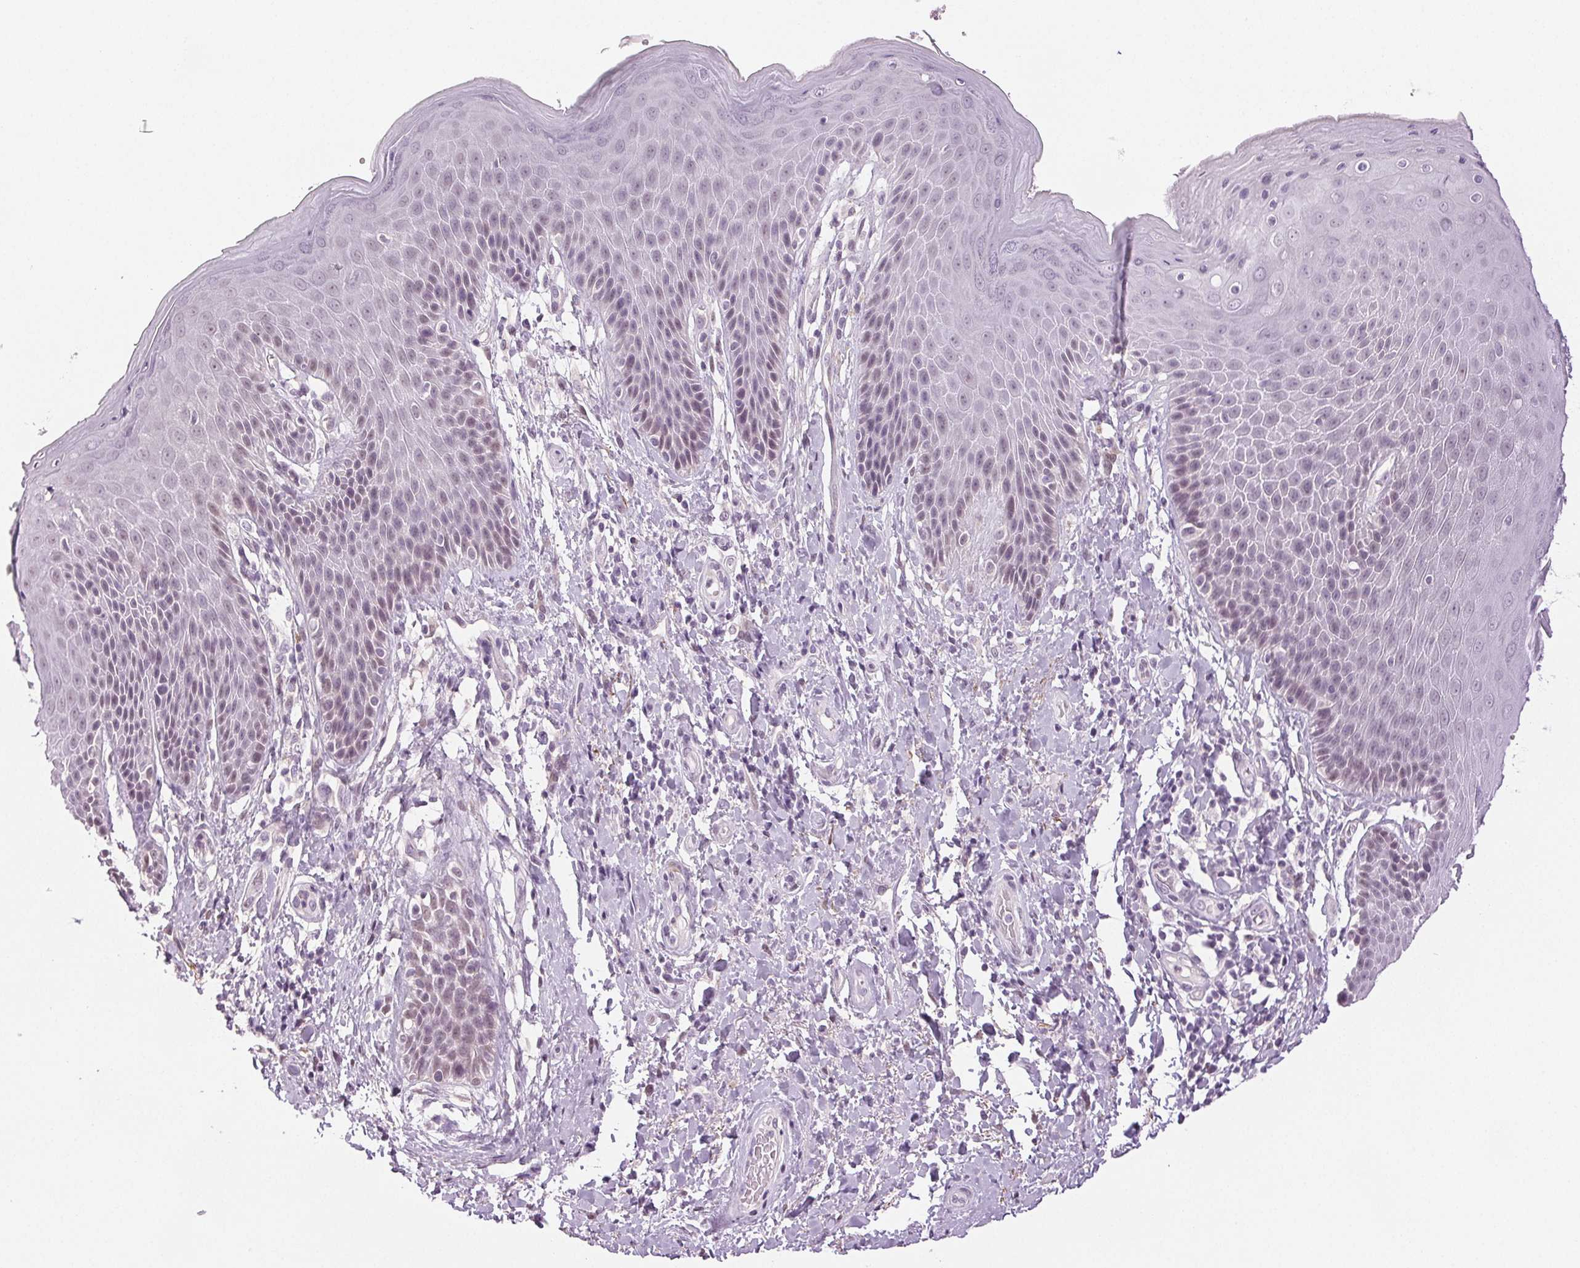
{"staining": {"intensity": "weak", "quantity": "<25%", "location": "cytoplasmic/membranous"}, "tissue": "skin", "cell_type": "Epidermal cells", "image_type": "normal", "snomed": [{"axis": "morphology", "description": "Normal tissue, NOS"}, {"axis": "topography", "description": "Anal"}, {"axis": "topography", "description": "Peripheral nerve tissue"}], "caption": "This is an immunohistochemistry (IHC) histopathology image of normal skin. There is no staining in epidermal cells.", "gene": "DNAJC6", "patient": {"sex": "male", "age": 51}}